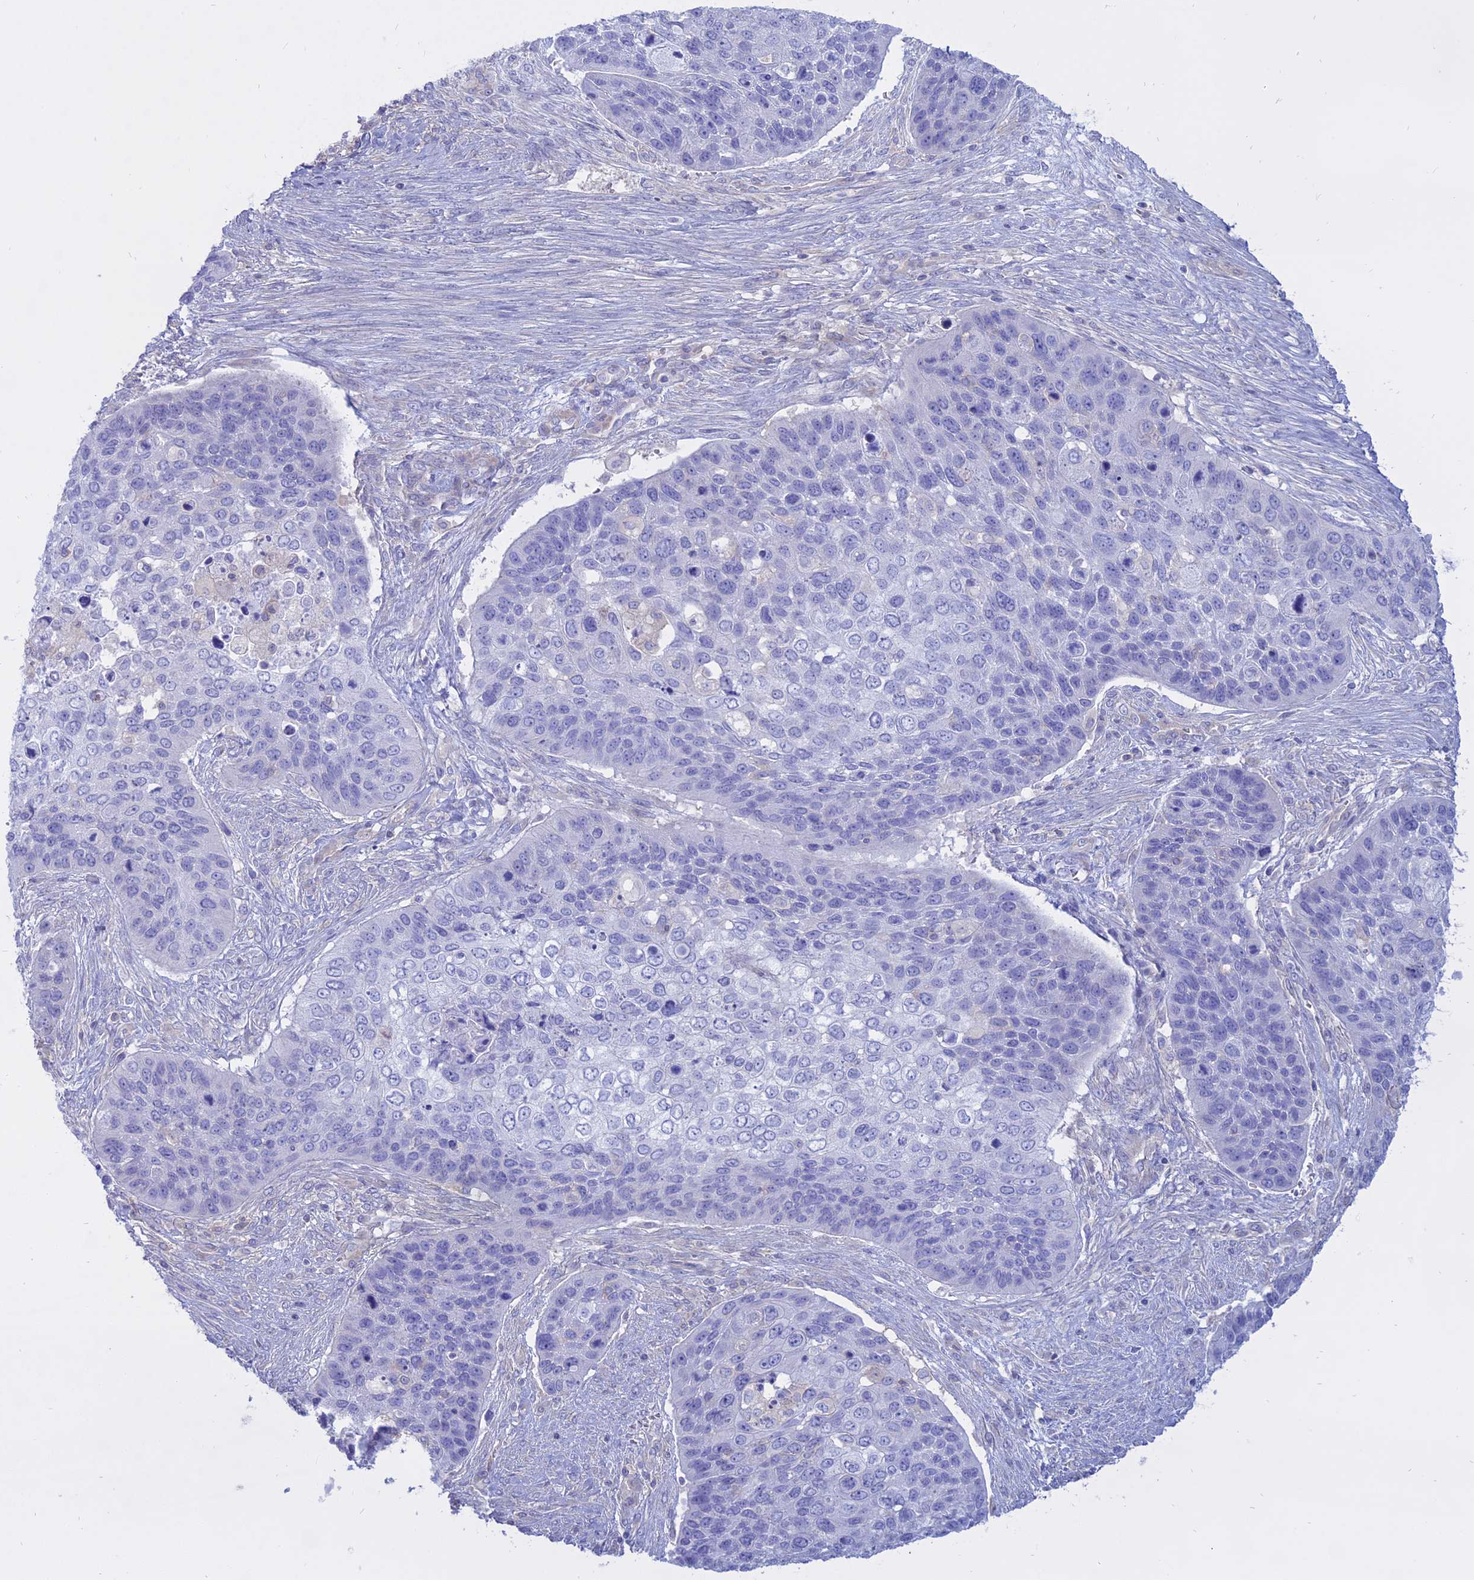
{"staining": {"intensity": "negative", "quantity": "none", "location": "none"}, "tissue": "skin cancer", "cell_type": "Tumor cells", "image_type": "cancer", "snomed": [{"axis": "morphology", "description": "Basal cell carcinoma"}, {"axis": "topography", "description": "Skin"}], "caption": "Human skin cancer stained for a protein using immunohistochemistry demonstrates no positivity in tumor cells.", "gene": "AHCYL1", "patient": {"sex": "female", "age": 74}}